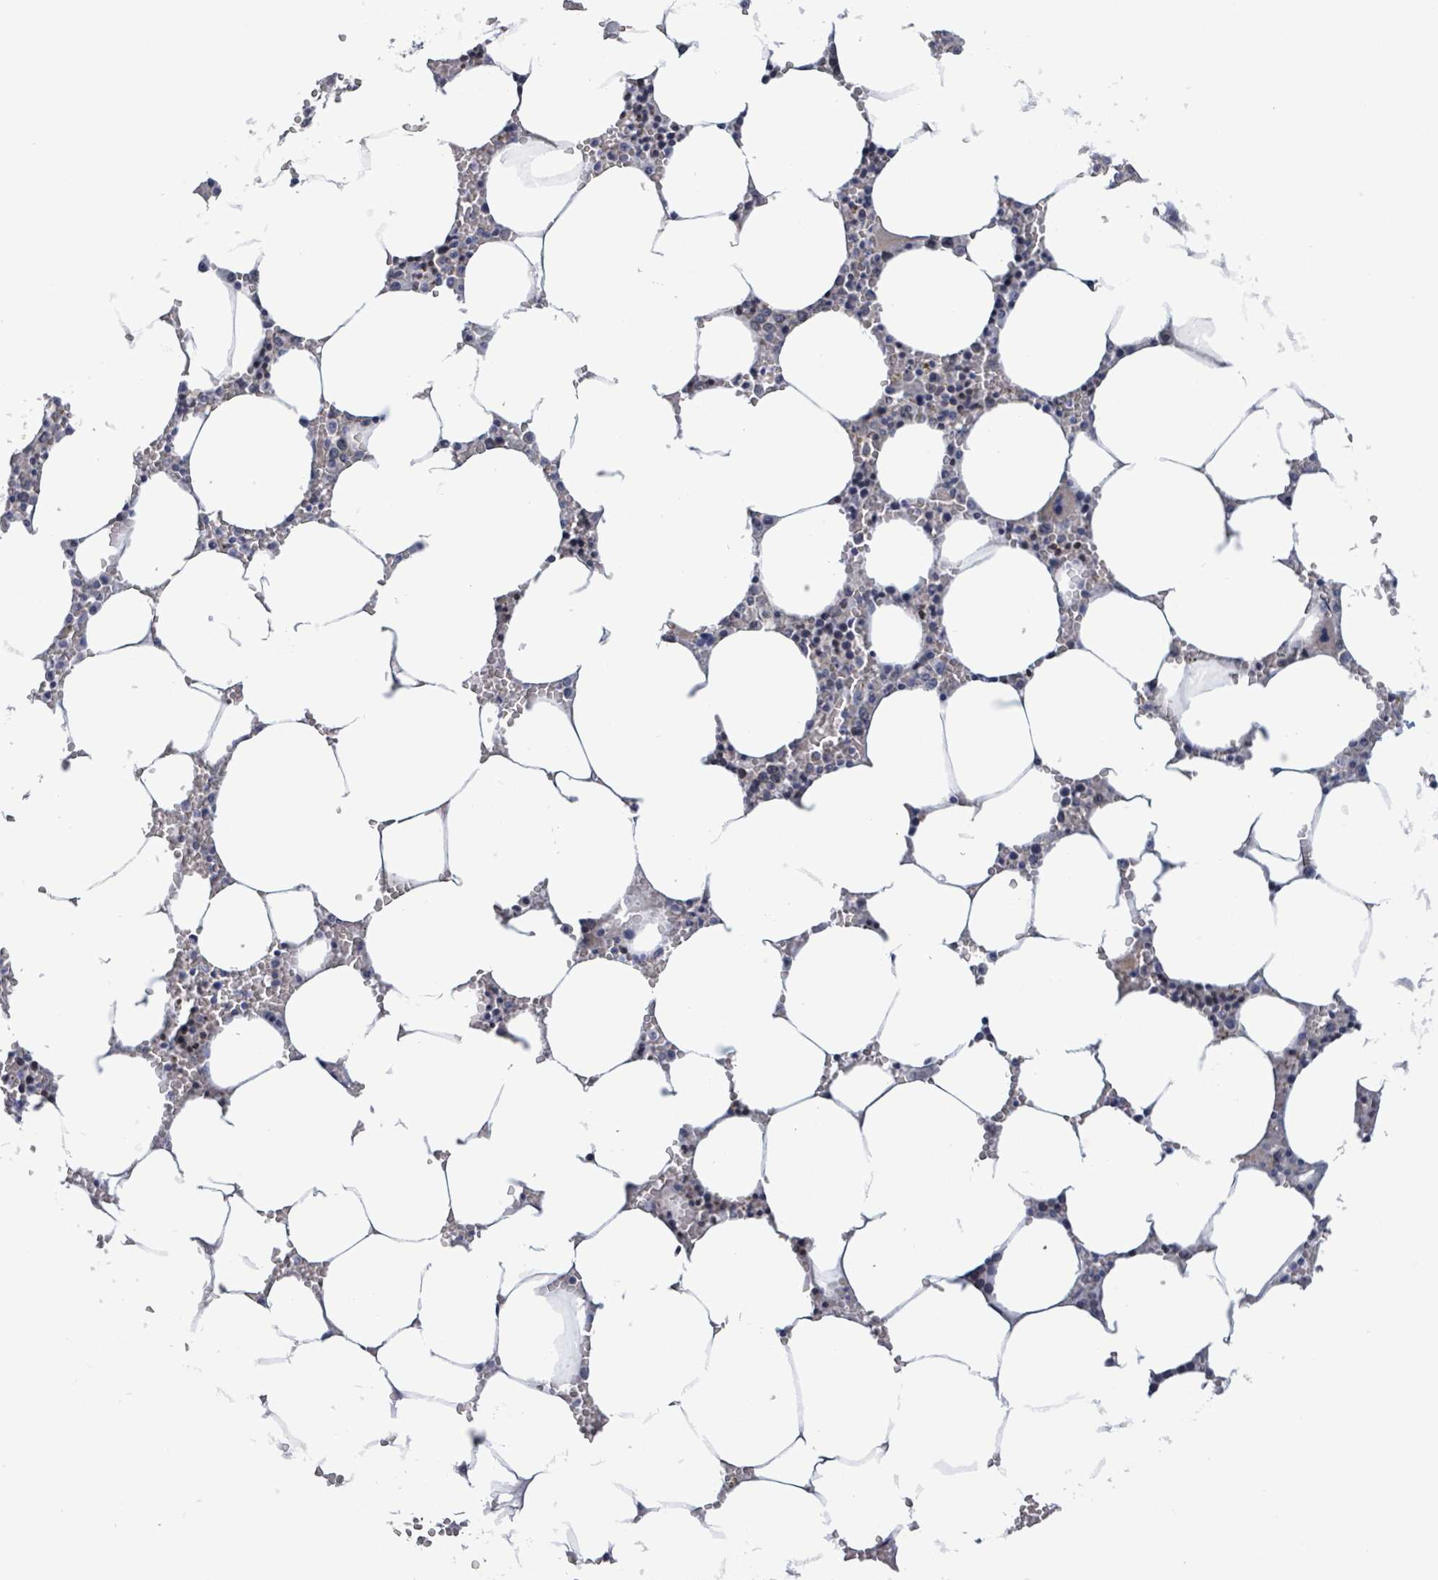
{"staining": {"intensity": "negative", "quantity": "none", "location": "none"}, "tissue": "bone marrow", "cell_type": "Hematopoietic cells", "image_type": "normal", "snomed": [{"axis": "morphology", "description": "Normal tissue, NOS"}, {"axis": "topography", "description": "Bone marrow"}], "caption": "Immunohistochemistry of unremarkable human bone marrow demonstrates no expression in hematopoietic cells. The staining is performed using DAB brown chromogen with nuclei counter-stained in using hematoxylin.", "gene": "BSG", "patient": {"sex": "male", "age": 70}}